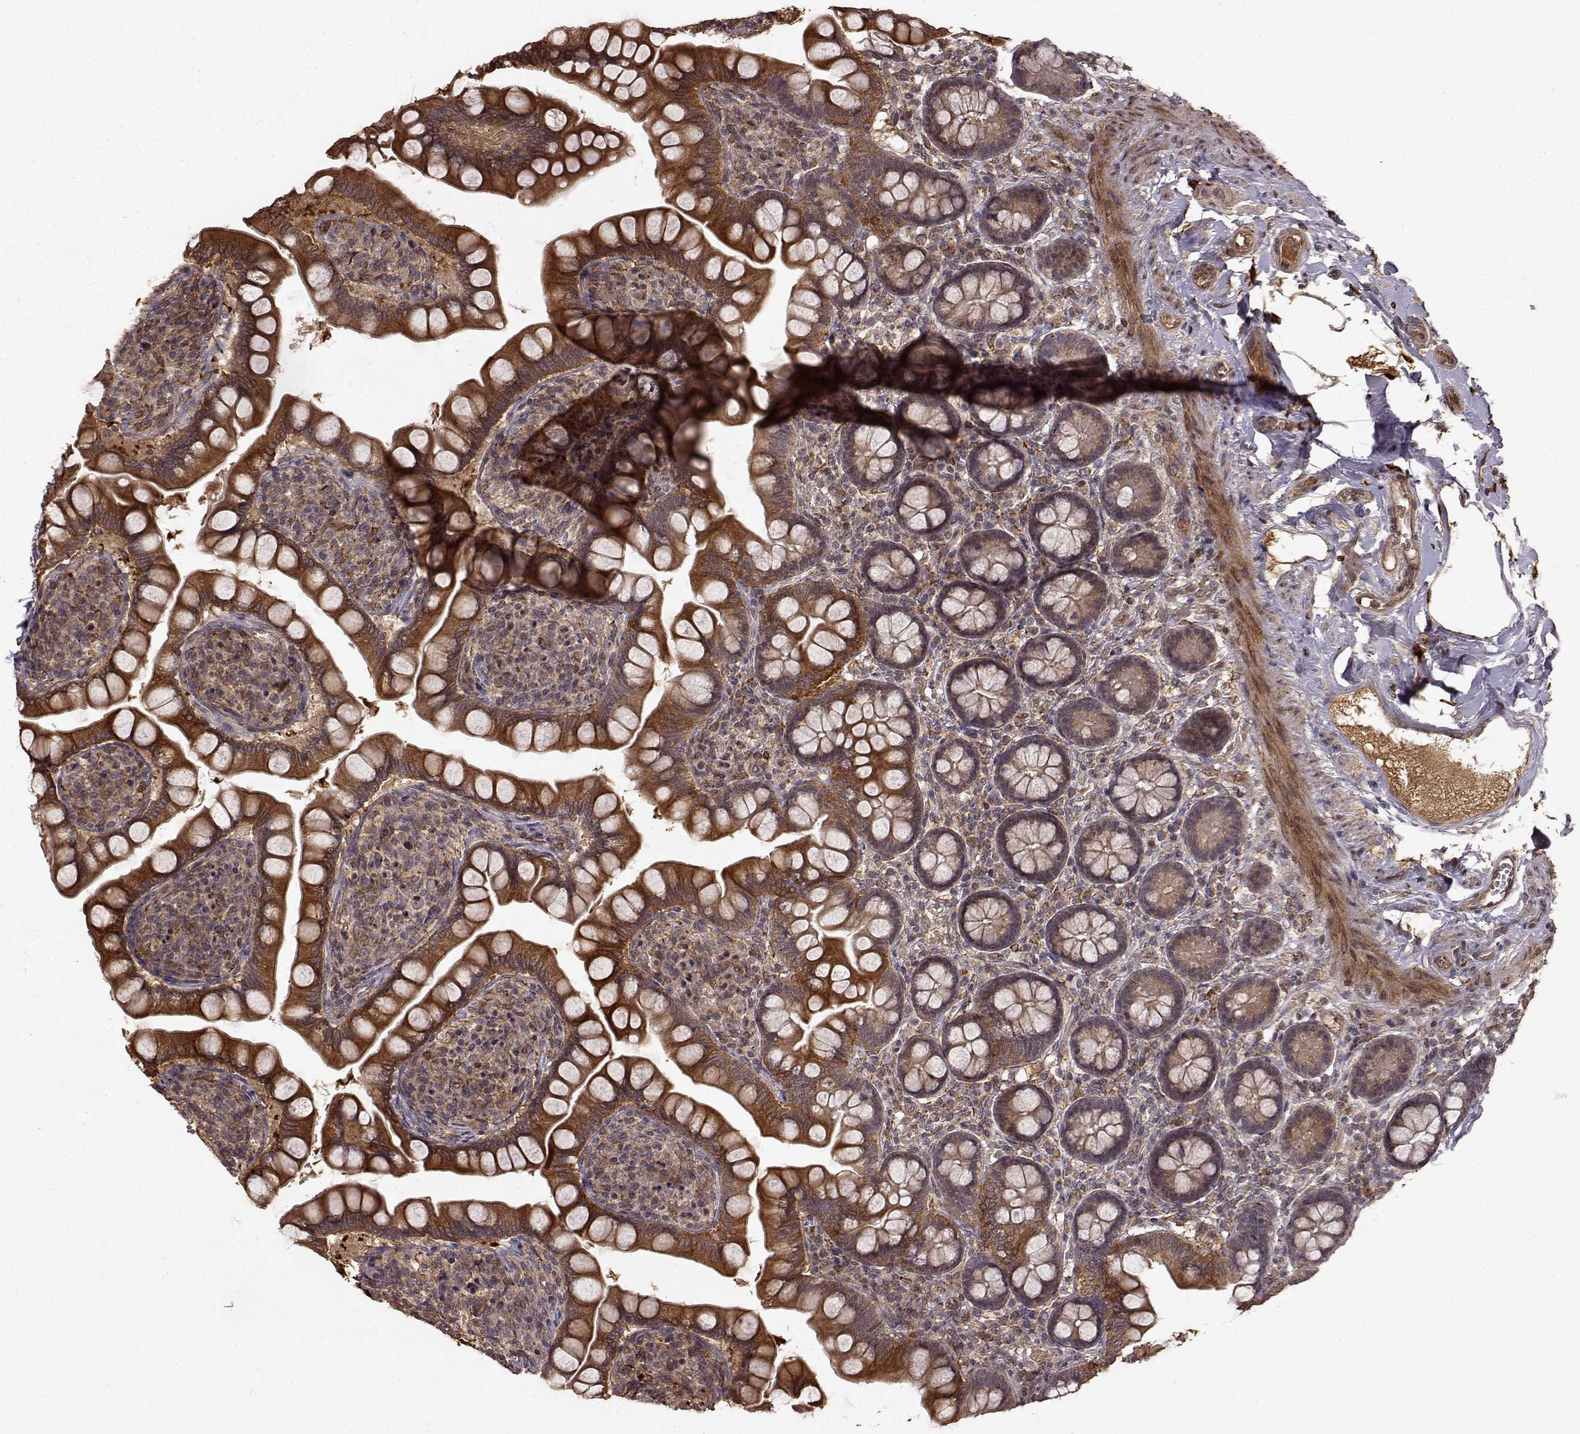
{"staining": {"intensity": "strong", "quantity": "<25%", "location": "cytoplasmic/membranous"}, "tissue": "small intestine", "cell_type": "Glandular cells", "image_type": "normal", "snomed": [{"axis": "morphology", "description": "Normal tissue, NOS"}, {"axis": "topography", "description": "Small intestine"}], "caption": "The photomicrograph reveals a brown stain indicating the presence of a protein in the cytoplasmic/membranous of glandular cells in small intestine. (DAB (3,3'-diaminobenzidine) IHC, brown staining for protein, blue staining for nuclei).", "gene": "FSTL1", "patient": {"sex": "female", "age": 56}}